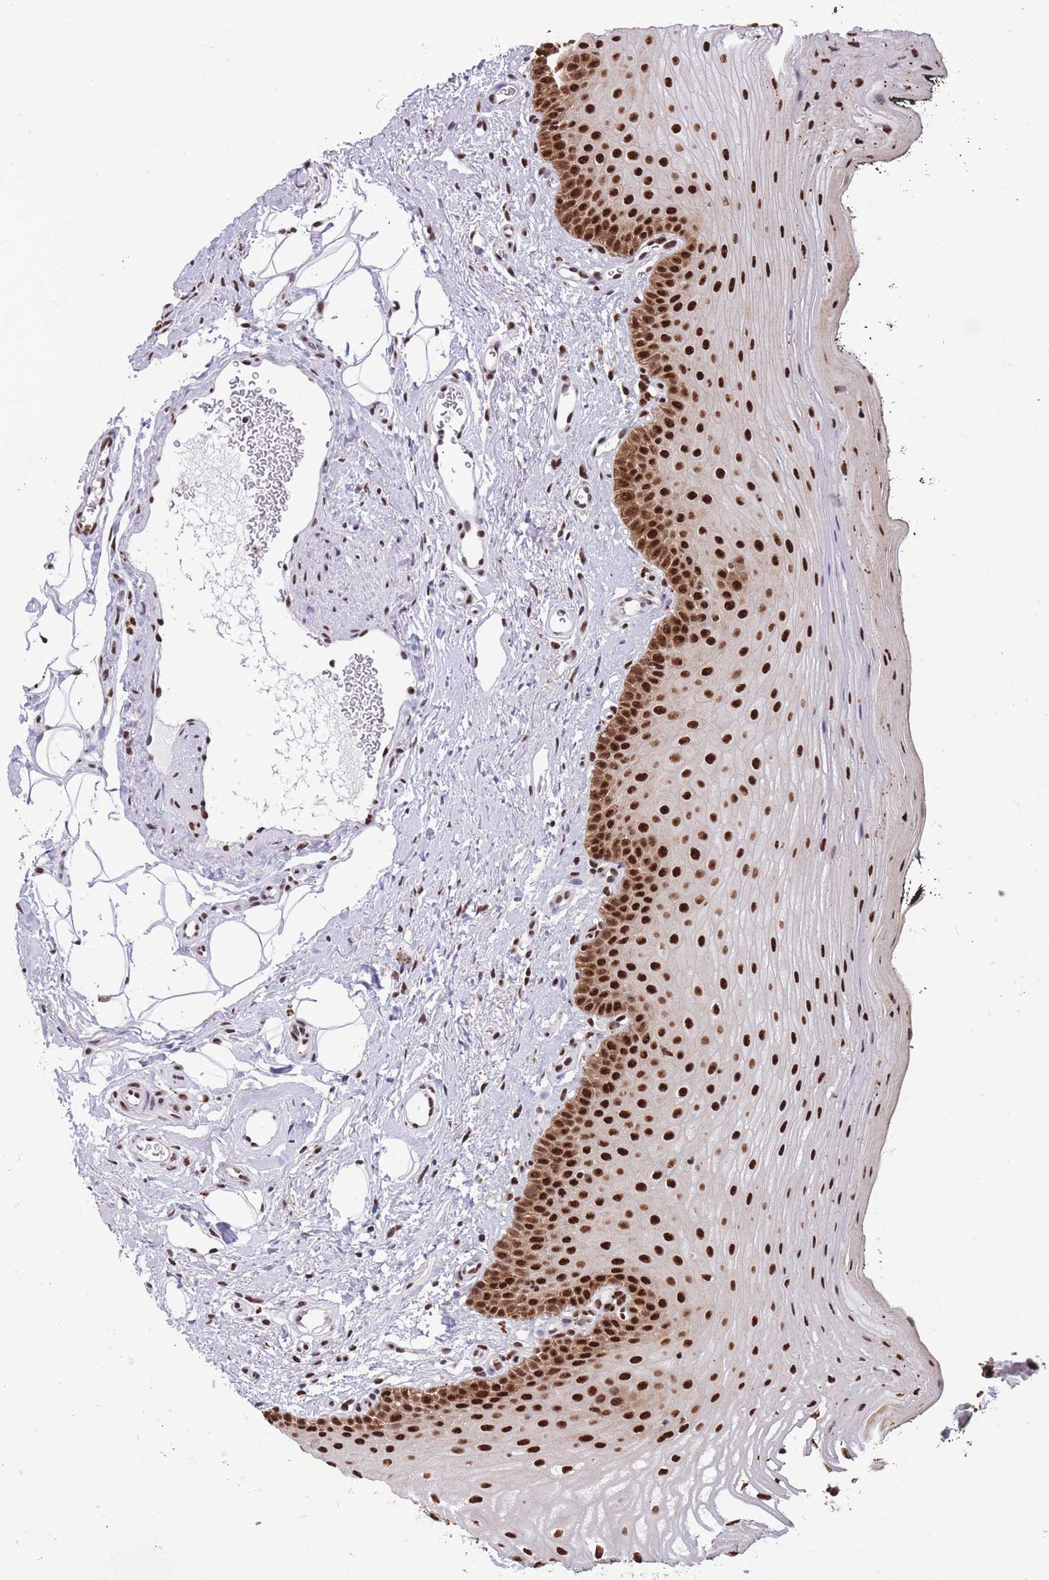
{"staining": {"intensity": "strong", "quantity": ">75%", "location": "nuclear"}, "tissue": "oral mucosa", "cell_type": "Squamous epithelial cells", "image_type": "normal", "snomed": [{"axis": "morphology", "description": "No evidence of malignacy"}, {"axis": "topography", "description": "Oral tissue"}, {"axis": "topography", "description": "Head-Neck"}], "caption": "Immunohistochemistry micrograph of unremarkable human oral mucosa stained for a protein (brown), which demonstrates high levels of strong nuclear expression in approximately >75% of squamous epithelial cells.", "gene": "PRPF19", "patient": {"sex": "male", "age": 68}}